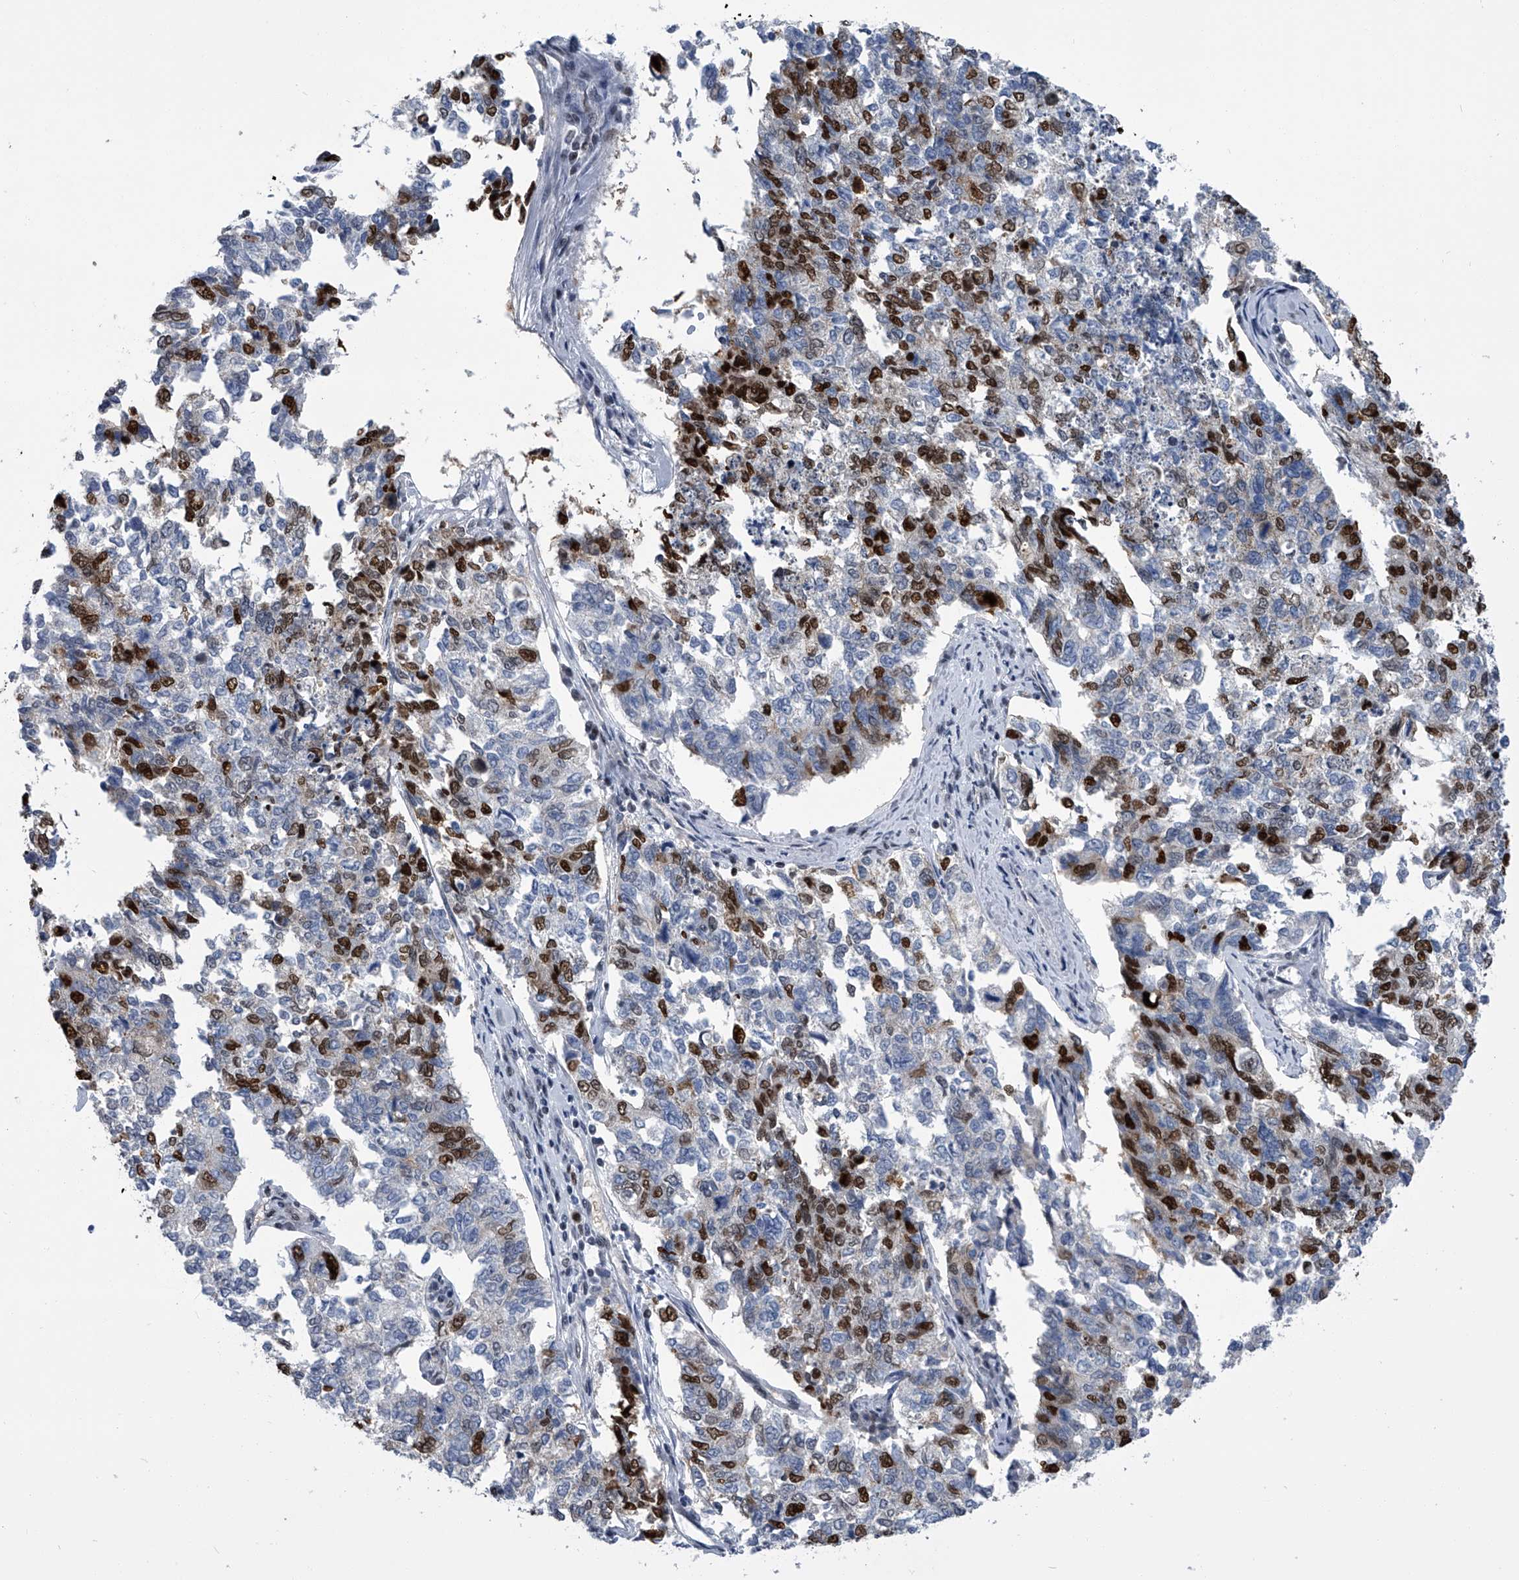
{"staining": {"intensity": "strong", "quantity": "25%-75%", "location": "nuclear"}, "tissue": "cervical cancer", "cell_type": "Tumor cells", "image_type": "cancer", "snomed": [{"axis": "morphology", "description": "Squamous cell carcinoma, NOS"}, {"axis": "topography", "description": "Cervix"}], "caption": "Immunohistochemical staining of cervical cancer reveals high levels of strong nuclear protein expression in about 25%-75% of tumor cells.", "gene": "SIM2", "patient": {"sex": "female", "age": 63}}